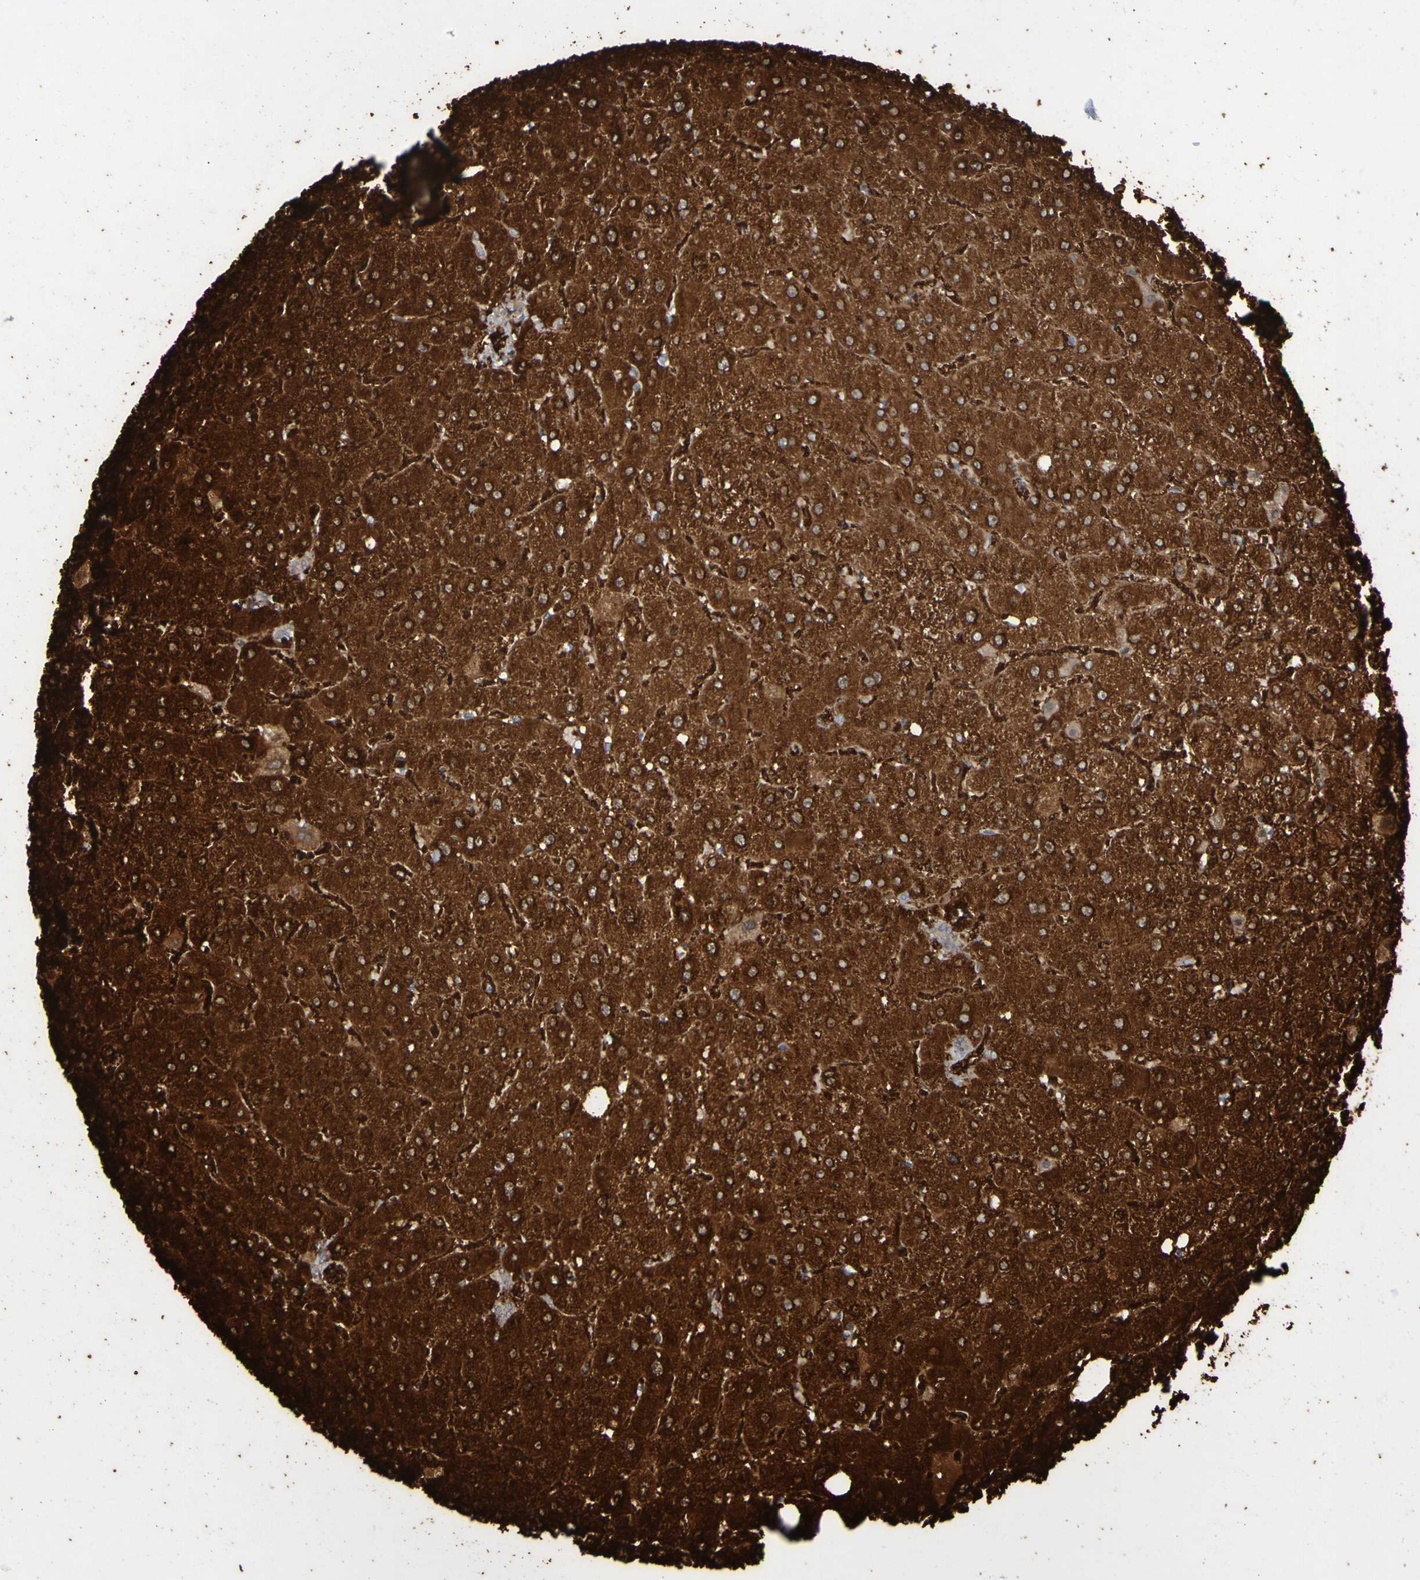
{"staining": {"intensity": "moderate", "quantity": ">75%", "location": "cytoplasmic/membranous"}, "tissue": "liver", "cell_type": "Cholangiocytes", "image_type": "normal", "snomed": [{"axis": "morphology", "description": "Normal tissue, NOS"}, {"axis": "topography", "description": "Liver"}], "caption": "IHC of unremarkable human liver displays medium levels of moderate cytoplasmic/membranous expression in about >75% of cholangiocytes. (Stains: DAB in brown, nuclei in blue, Microscopy: brightfield microscopy at high magnification).", "gene": "MPPE1", "patient": {"sex": "male", "age": 73}}